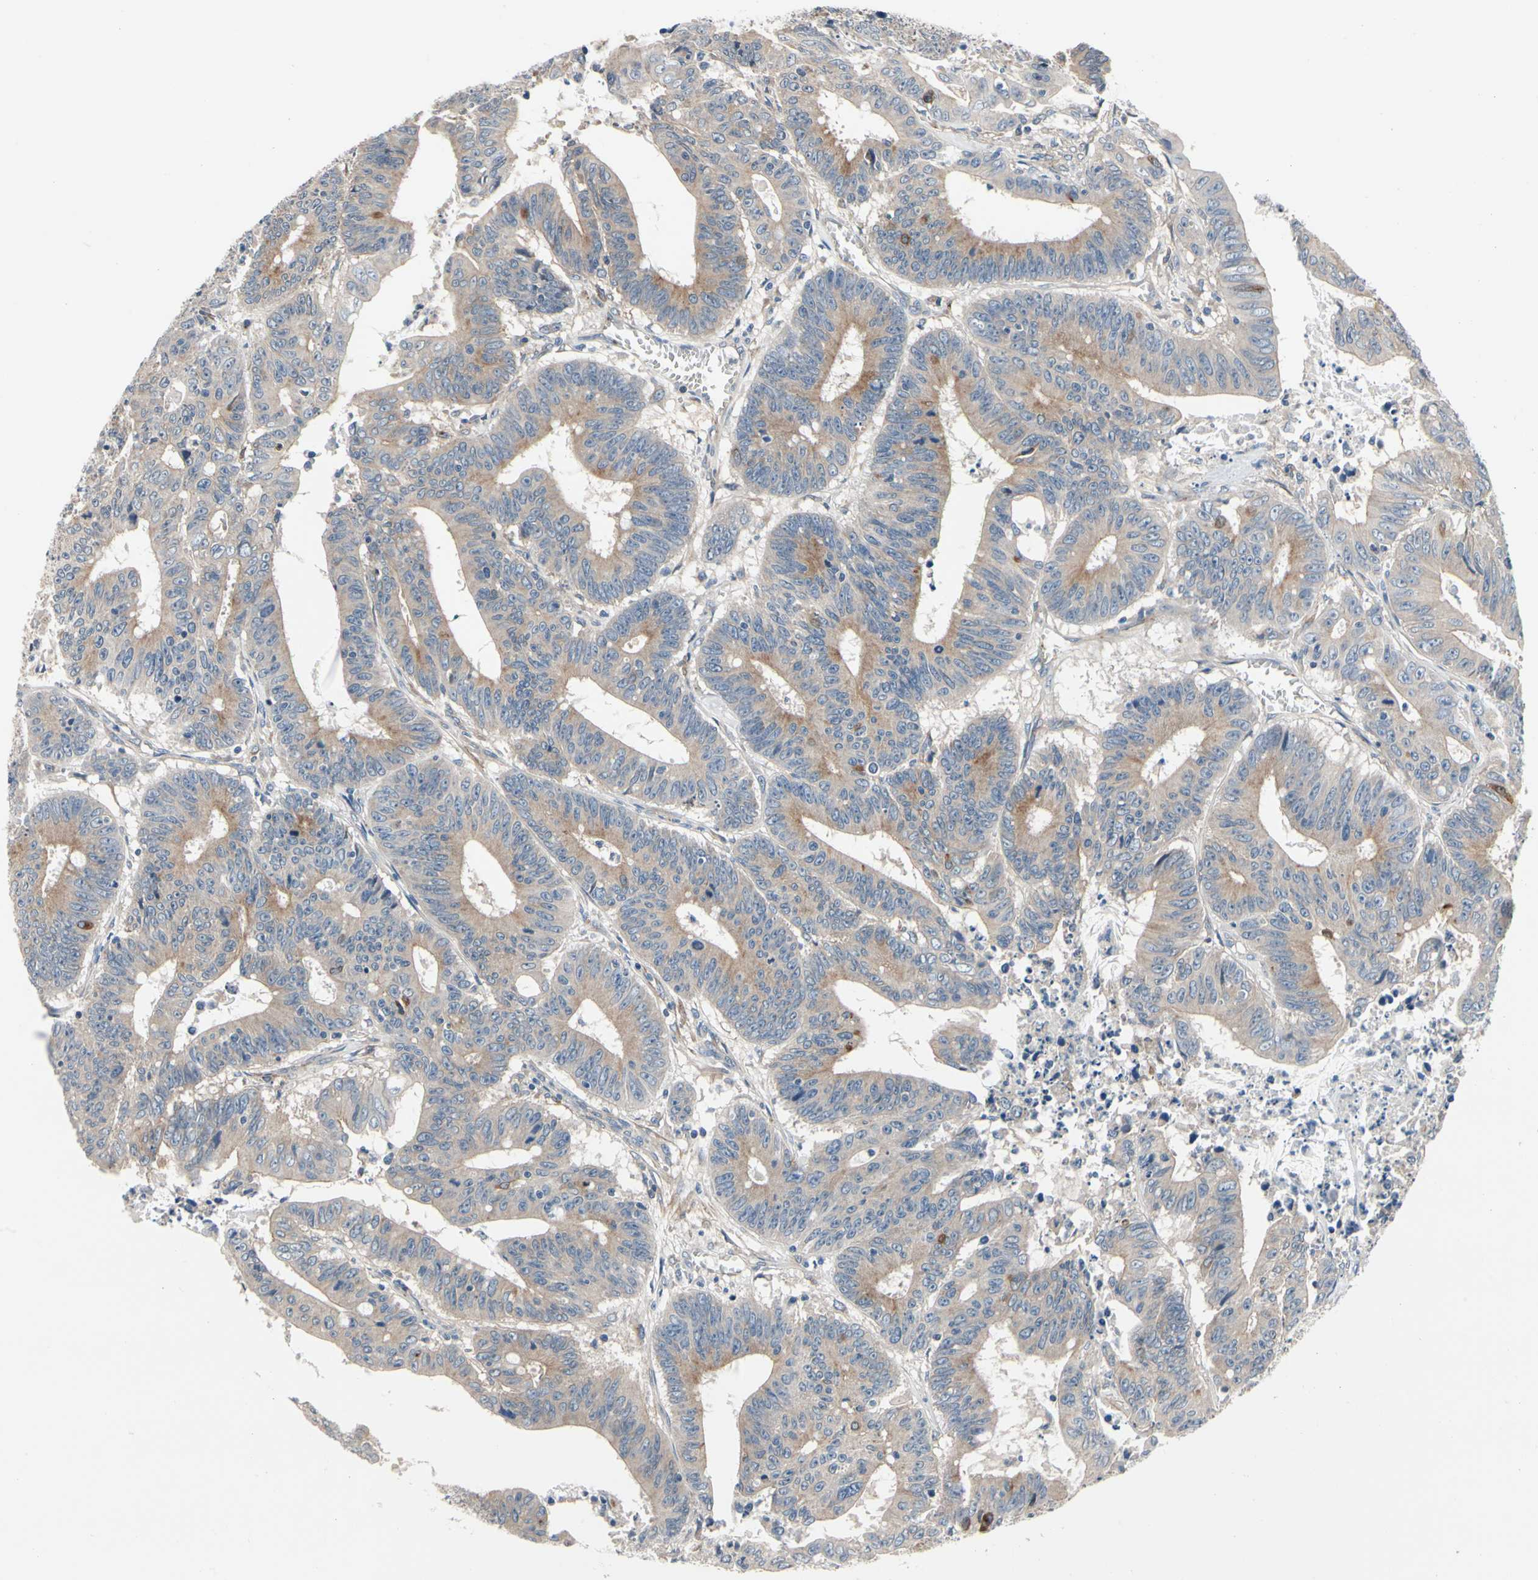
{"staining": {"intensity": "moderate", "quantity": "25%-75%", "location": "cytoplasmic/membranous"}, "tissue": "colorectal cancer", "cell_type": "Tumor cells", "image_type": "cancer", "snomed": [{"axis": "morphology", "description": "Adenocarcinoma, NOS"}, {"axis": "topography", "description": "Colon"}], "caption": "Human adenocarcinoma (colorectal) stained for a protein (brown) demonstrates moderate cytoplasmic/membranous positive positivity in about 25%-75% of tumor cells.", "gene": "PRKAR2B", "patient": {"sex": "male", "age": 45}}